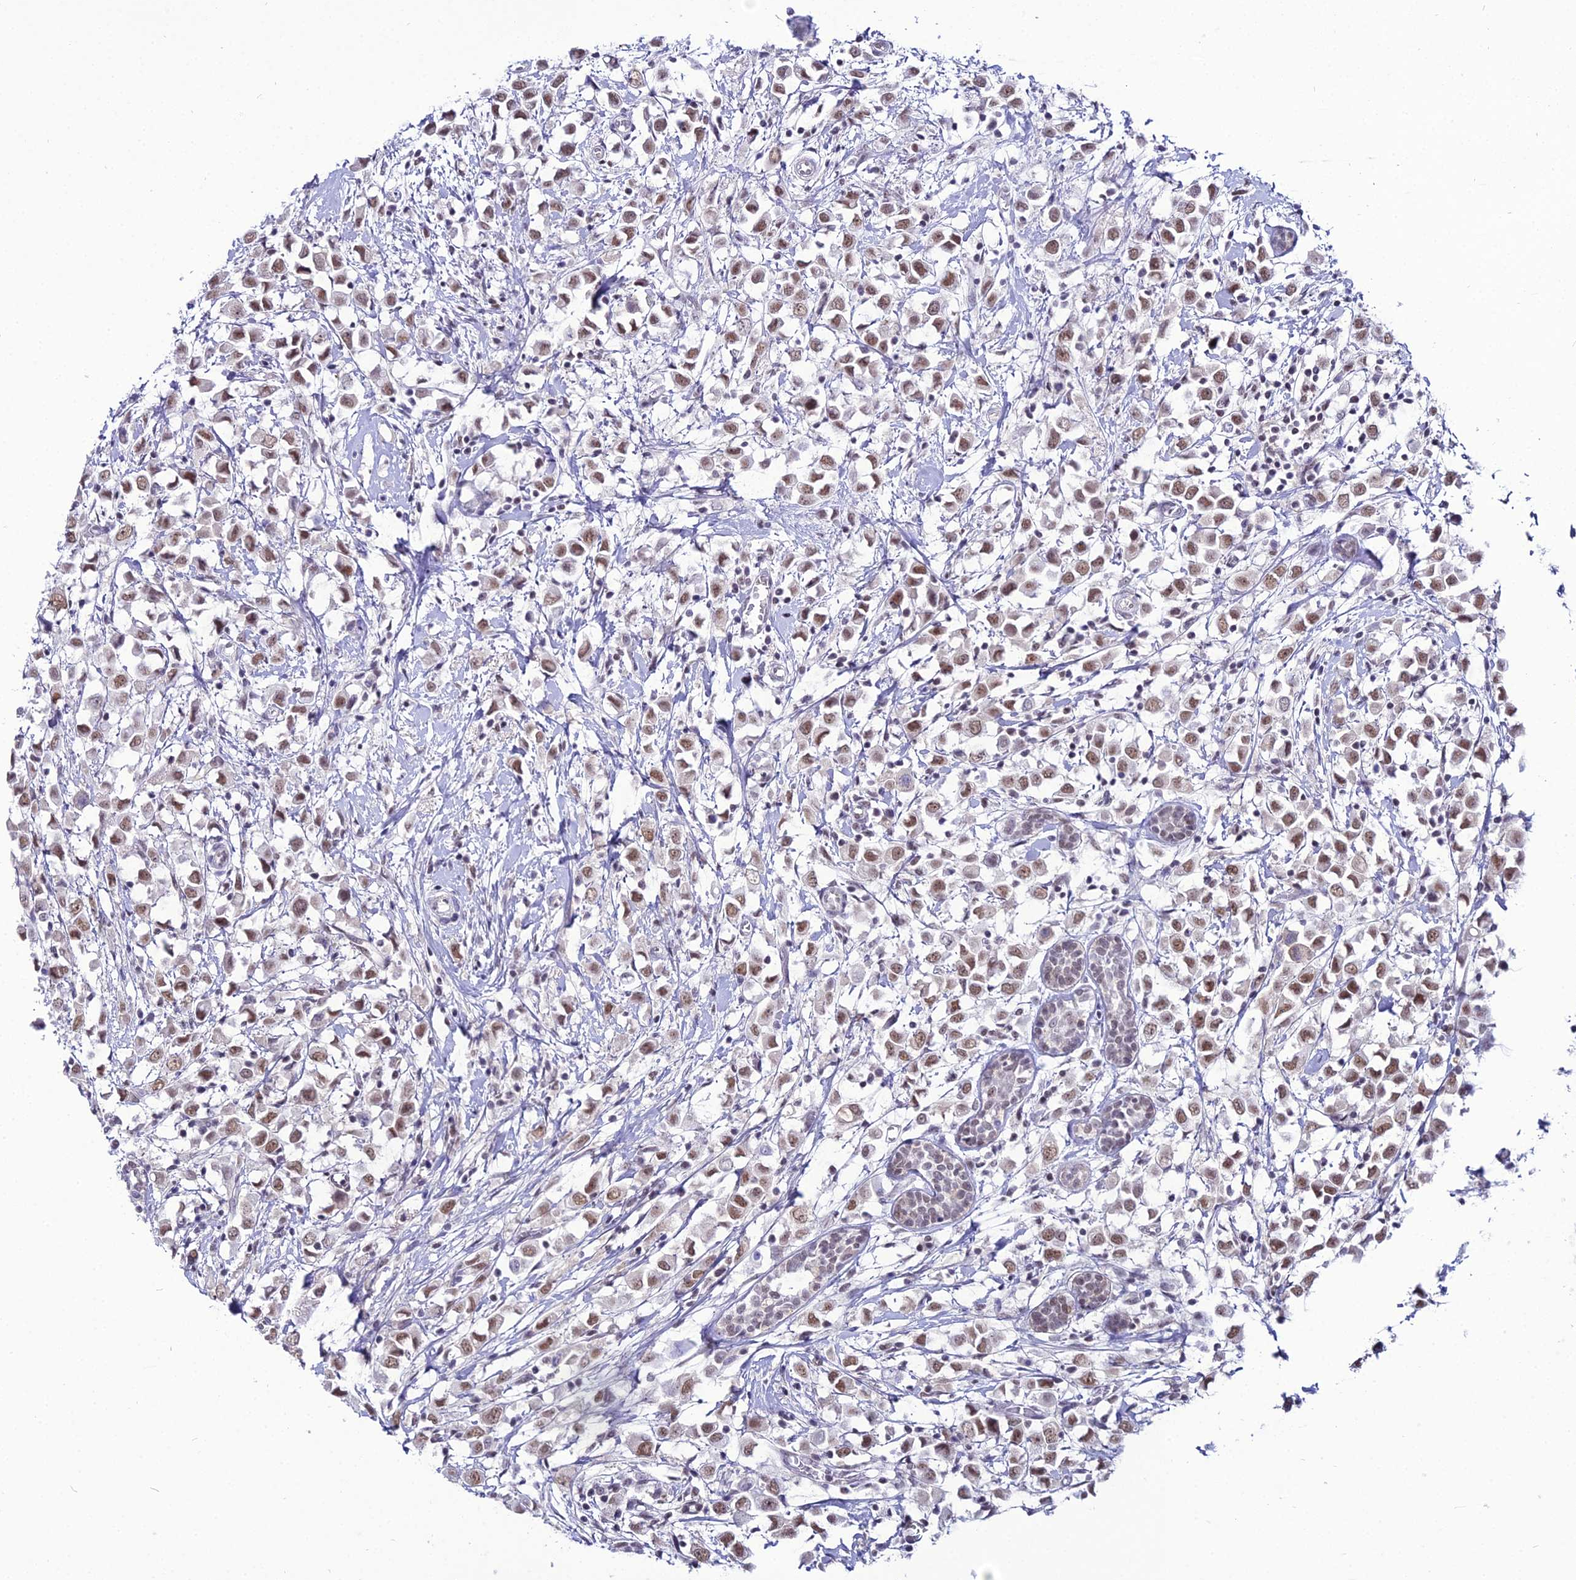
{"staining": {"intensity": "moderate", "quantity": ">75%", "location": "nuclear"}, "tissue": "breast cancer", "cell_type": "Tumor cells", "image_type": "cancer", "snomed": [{"axis": "morphology", "description": "Duct carcinoma"}, {"axis": "topography", "description": "Breast"}], "caption": "This micrograph demonstrates IHC staining of breast cancer, with medium moderate nuclear staining in about >75% of tumor cells.", "gene": "RBM12", "patient": {"sex": "female", "age": 61}}